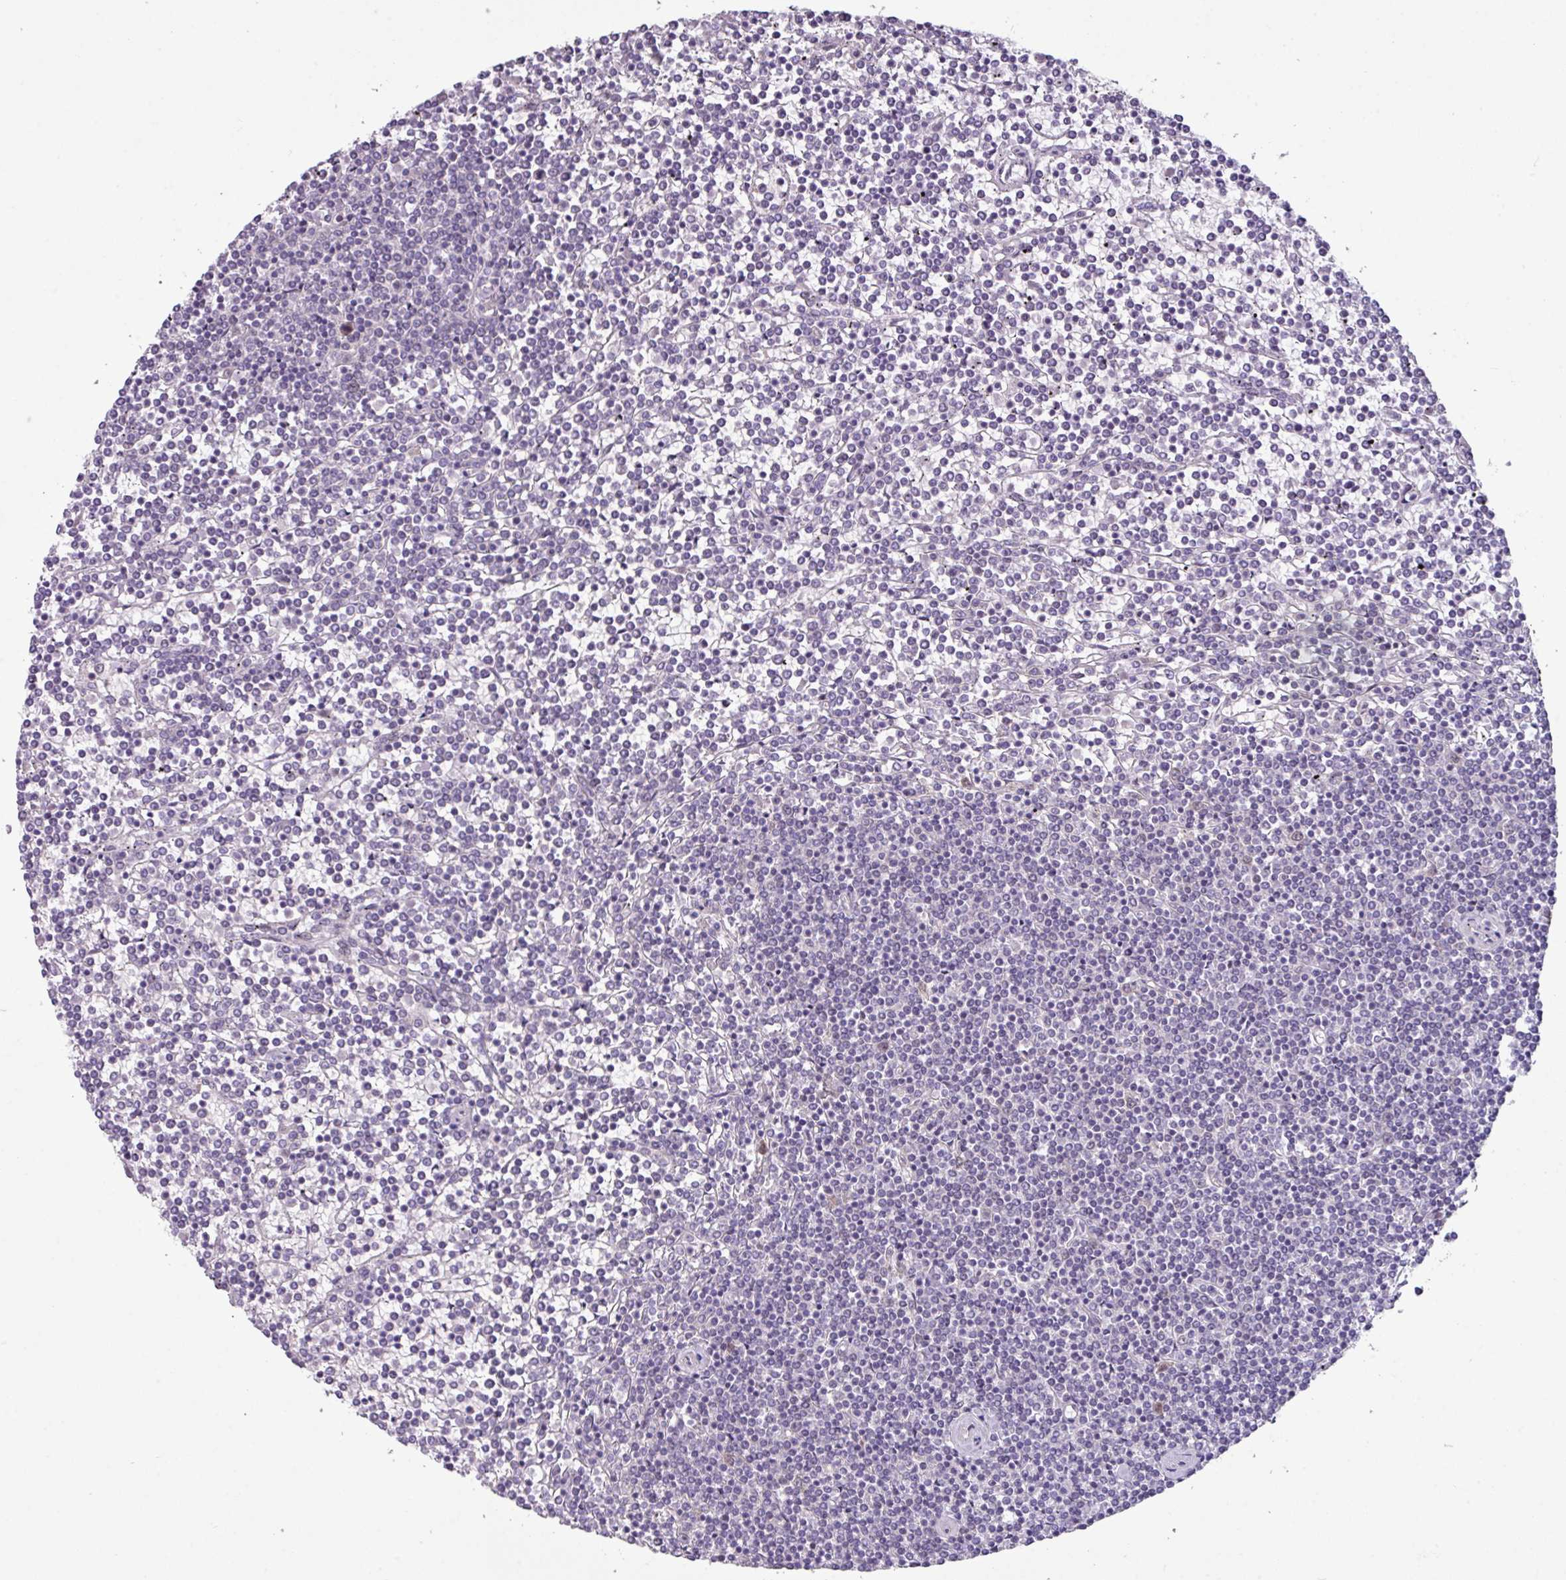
{"staining": {"intensity": "negative", "quantity": "none", "location": "none"}, "tissue": "lymphoma", "cell_type": "Tumor cells", "image_type": "cancer", "snomed": [{"axis": "morphology", "description": "Malignant lymphoma, non-Hodgkin's type, Low grade"}, {"axis": "topography", "description": "Spleen"}], "caption": "The immunohistochemistry (IHC) image has no significant positivity in tumor cells of malignant lymphoma, non-Hodgkin's type (low-grade) tissue.", "gene": "TTLL12", "patient": {"sex": "female", "age": 19}}